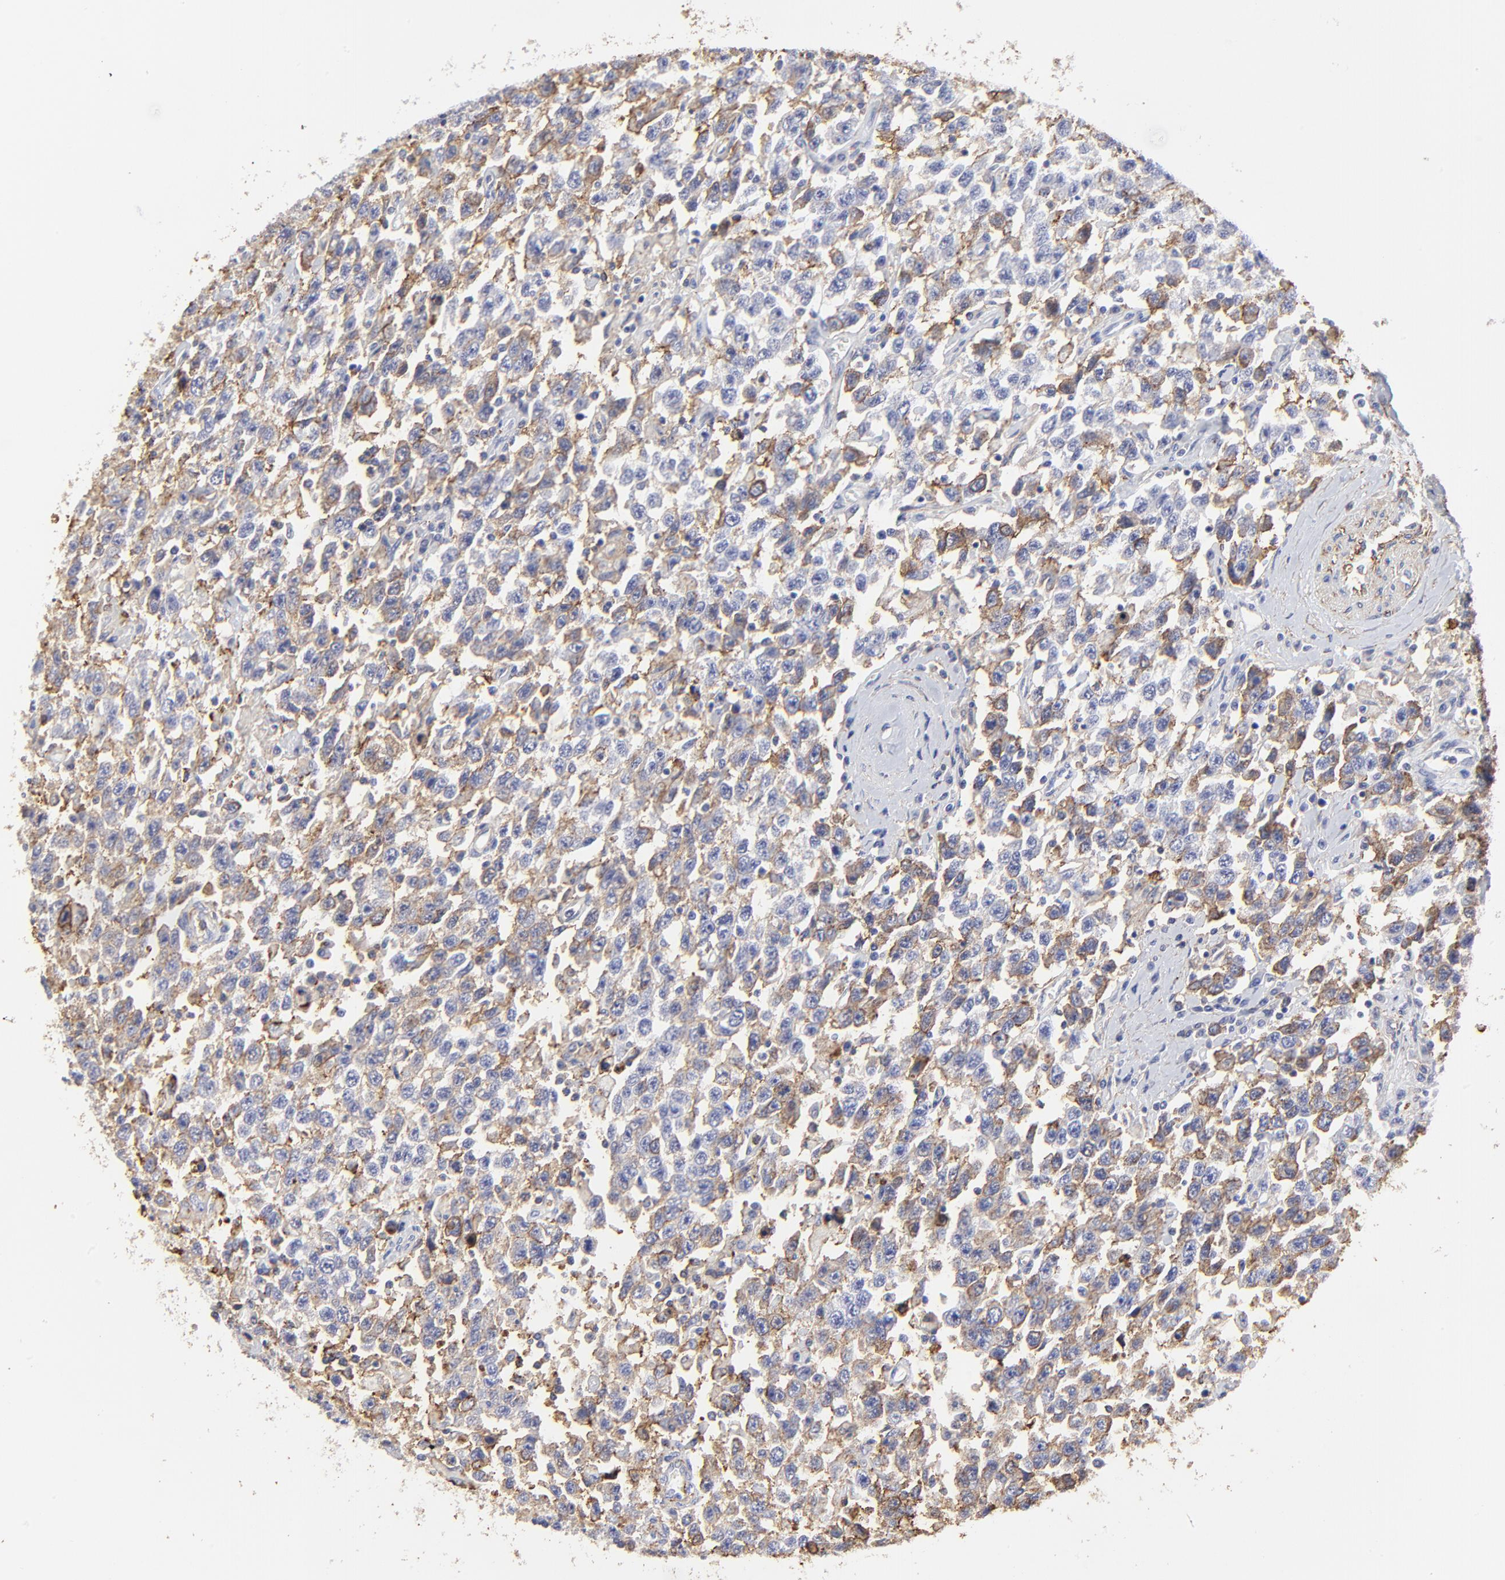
{"staining": {"intensity": "moderate", "quantity": "25%-75%", "location": "cytoplasmic/membranous"}, "tissue": "testis cancer", "cell_type": "Tumor cells", "image_type": "cancer", "snomed": [{"axis": "morphology", "description": "Seminoma, NOS"}, {"axis": "topography", "description": "Testis"}], "caption": "This histopathology image shows seminoma (testis) stained with IHC to label a protein in brown. The cytoplasmic/membranous of tumor cells show moderate positivity for the protein. Nuclei are counter-stained blue.", "gene": "ANXA6", "patient": {"sex": "male", "age": 41}}